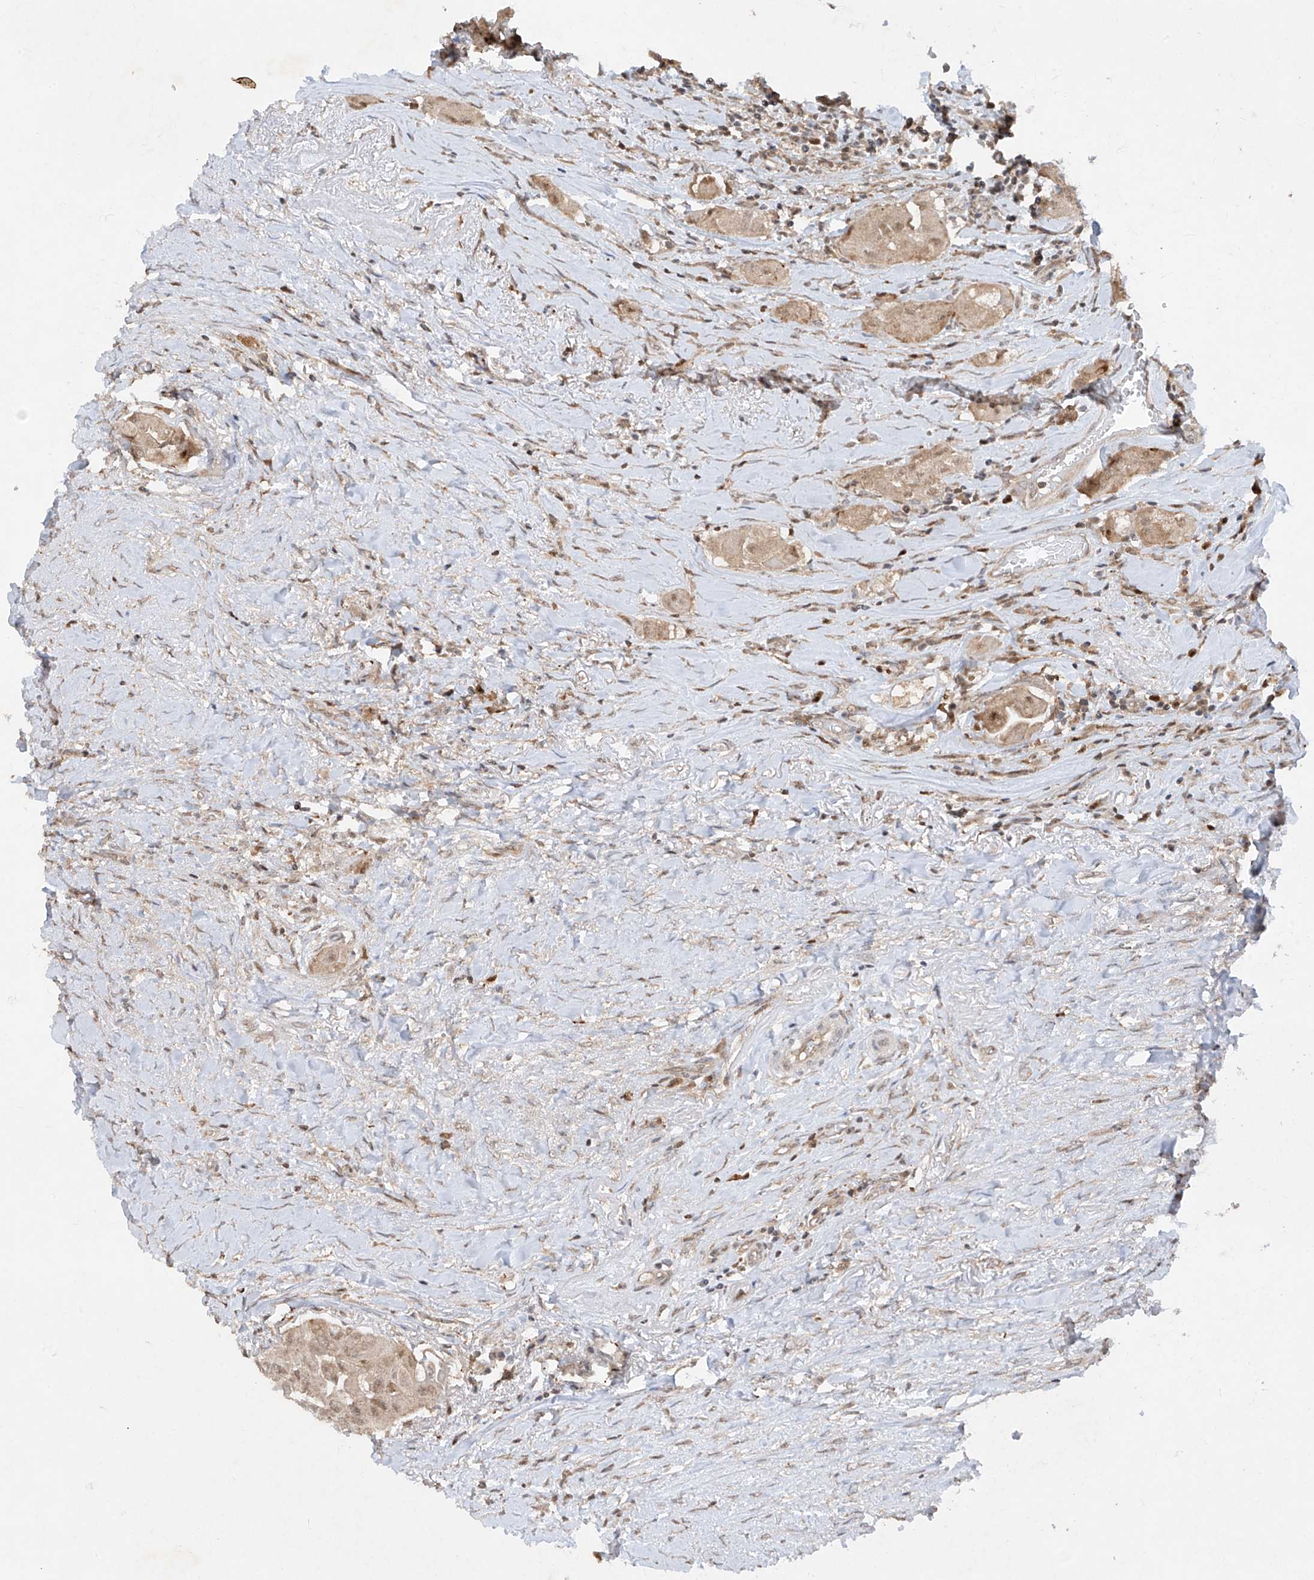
{"staining": {"intensity": "moderate", "quantity": "<25%", "location": "cytoplasmic/membranous,nuclear"}, "tissue": "thyroid cancer", "cell_type": "Tumor cells", "image_type": "cancer", "snomed": [{"axis": "morphology", "description": "Papillary adenocarcinoma, NOS"}, {"axis": "topography", "description": "Thyroid gland"}], "caption": "The image shows a brown stain indicating the presence of a protein in the cytoplasmic/membranous and nuclear of tumor cells in thyroid cancer (papillary adenocarcinoma).", "gene": "ZNF358", "patient": {"sex": "female", "age": 59}}